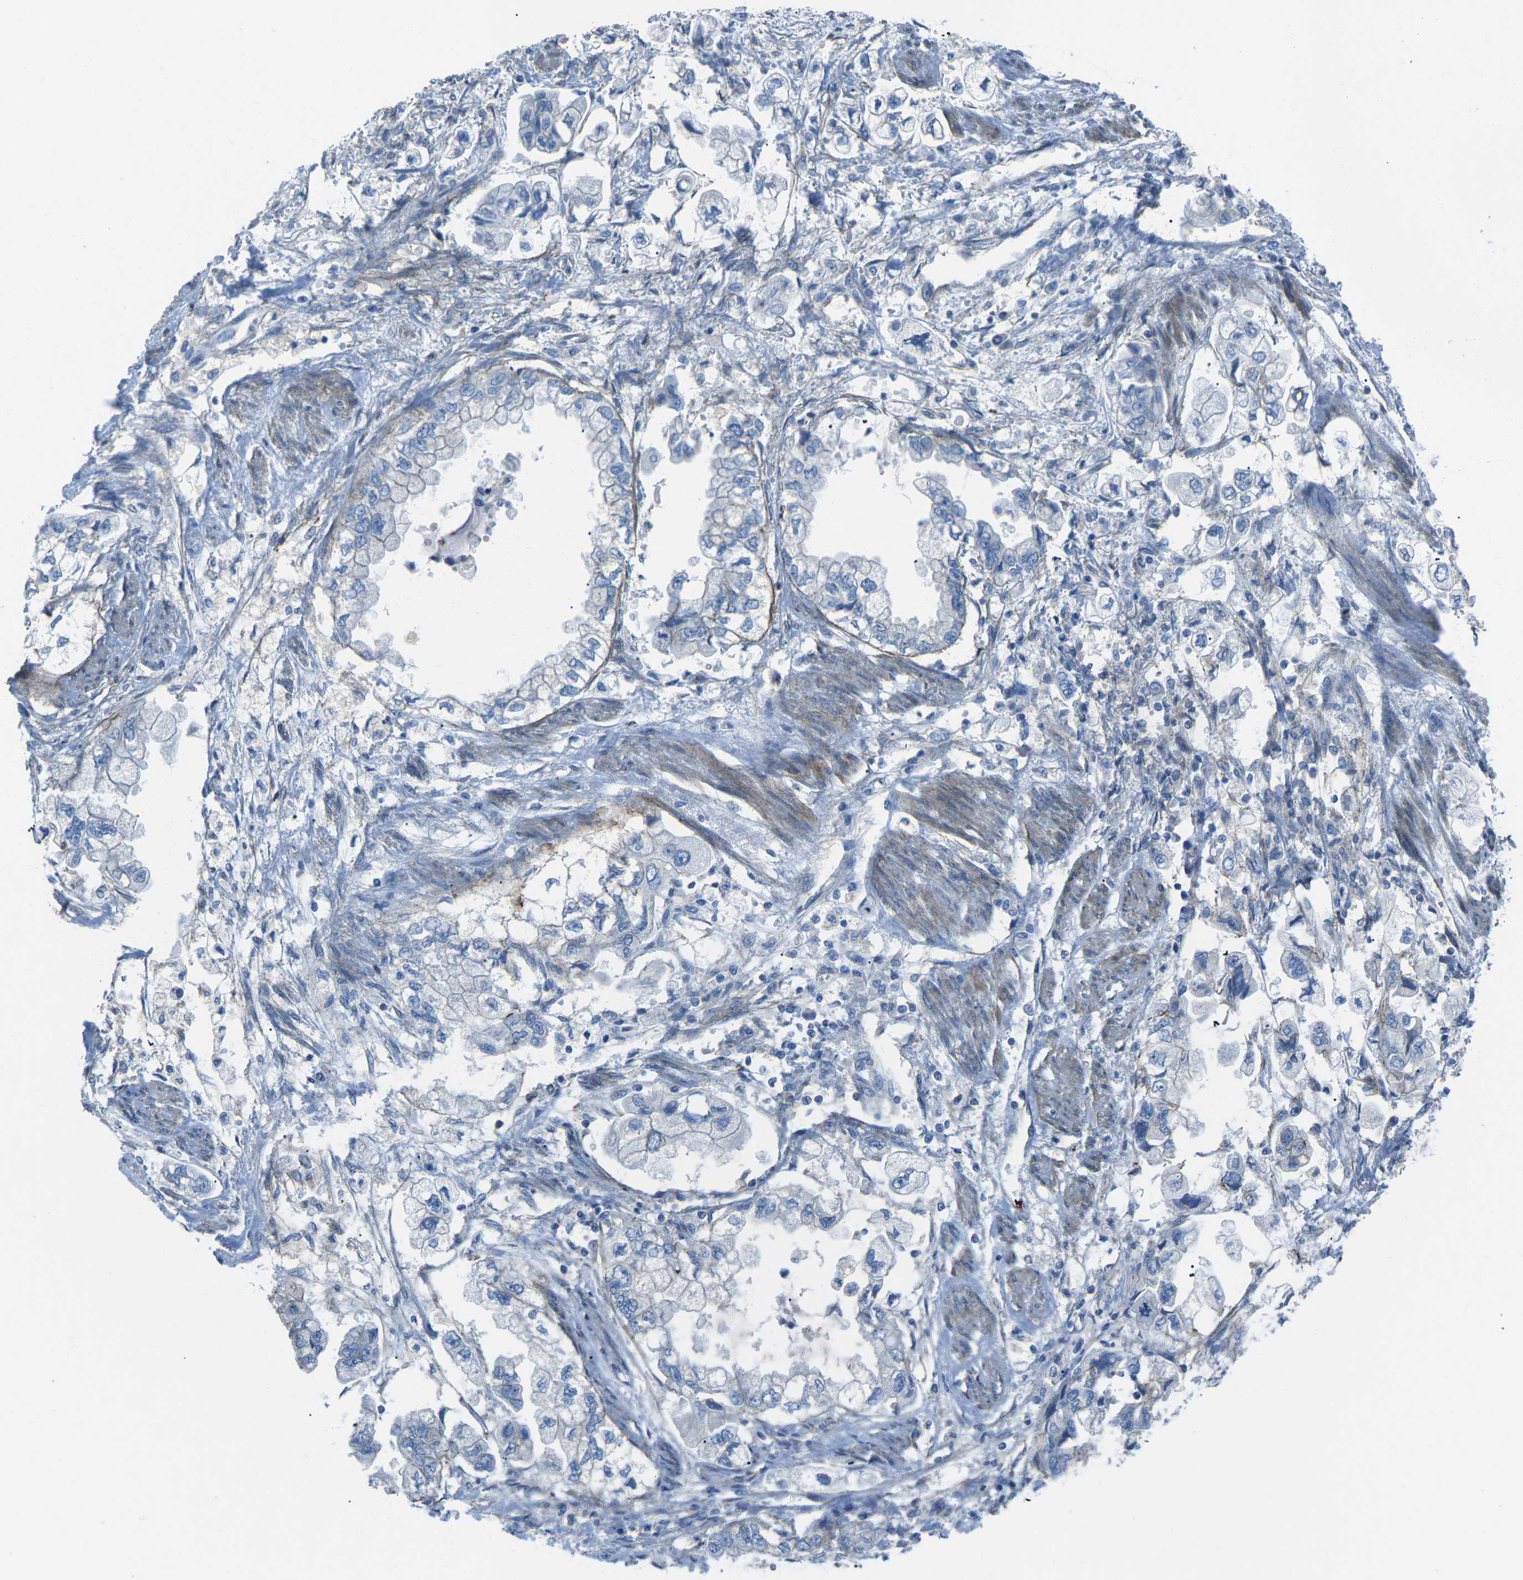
{"staining": {"intensity": "negative", "quantity": "none", "location": "none"}, "tissue": "stomach cancer", "cell_type": "Tumor cells", "image_type": "cancer", "snomed": [{"axis": "morphology", "description": "Normal tissue, NOS"}, {"axis": "morphology", "description": "Adenocarcinoma, NOS"}, {"axis": "topography", "description": "Stomach"}], "caption": "Immunohistochemistry (IHC) of adenocarcinoma (stomach) demonstrates no expression in tumor cells. (DAB (3,3'-diaminobenzidine) immunohistochemistry, high magnification).", "gene": "UTRN", "patient": {"sex": "male", "age": 62}}